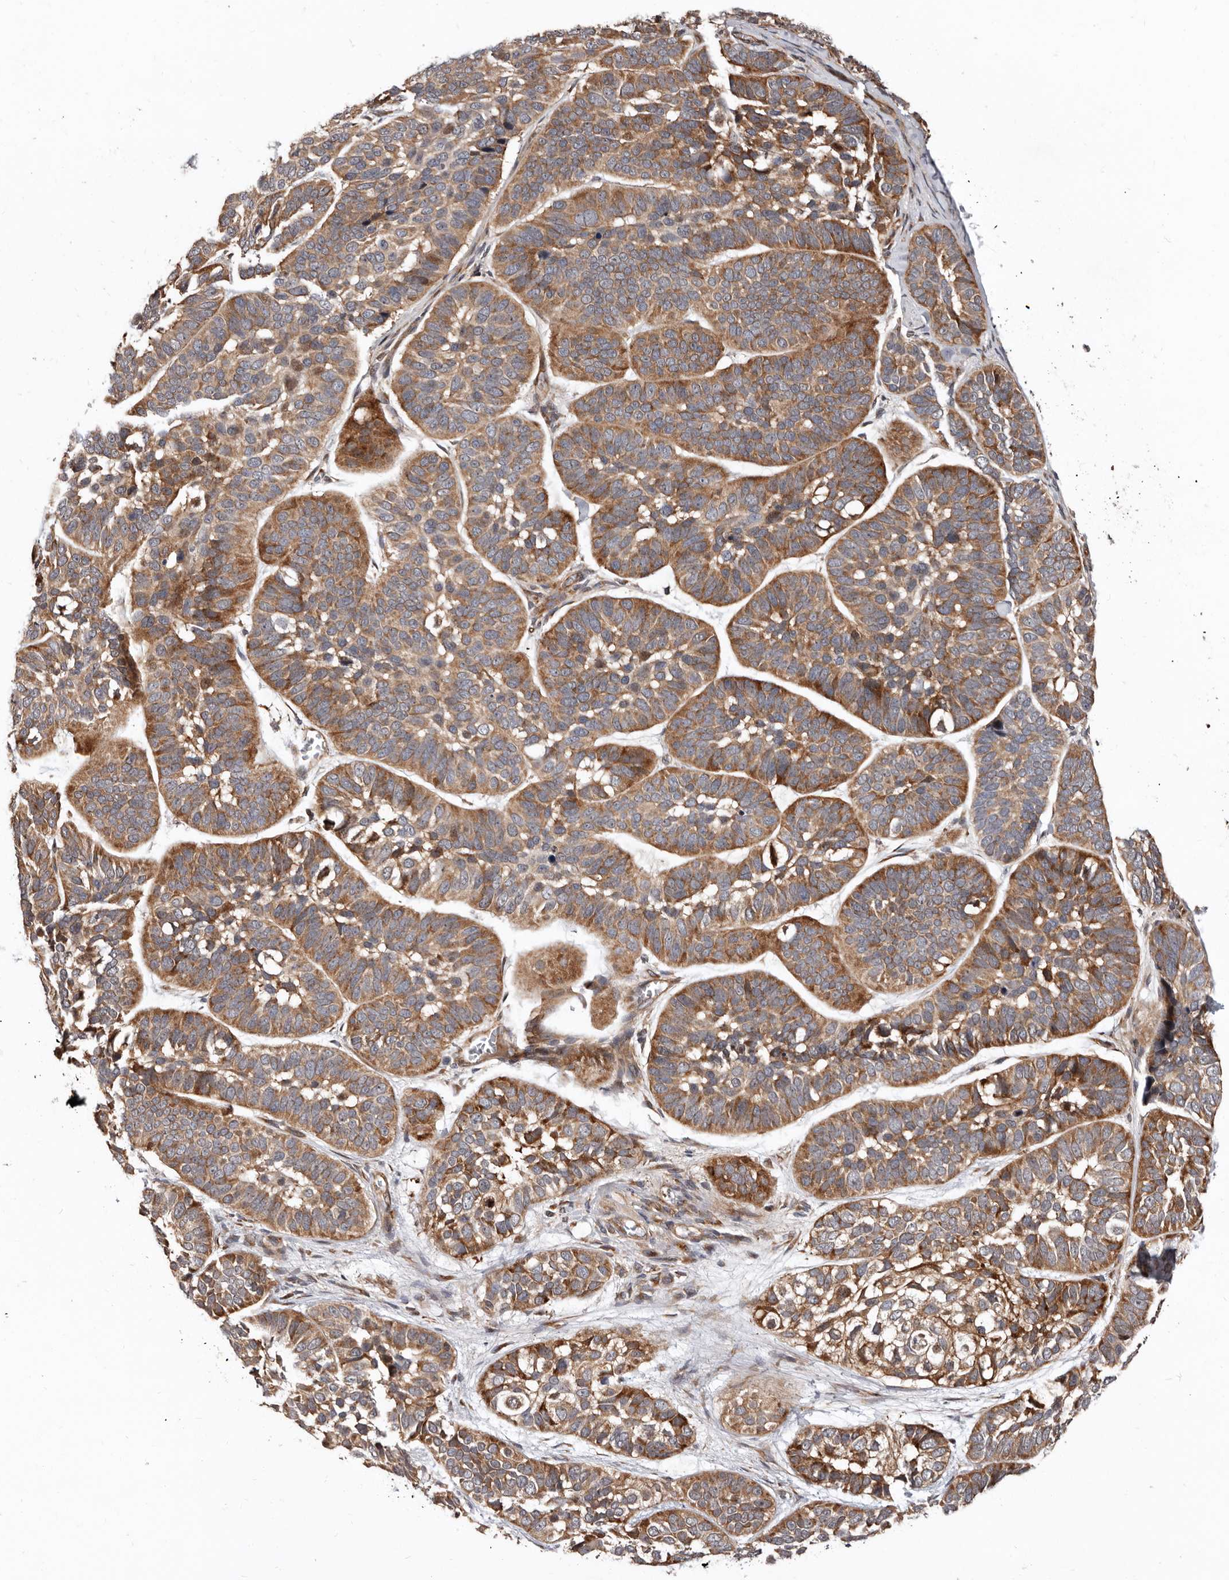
{"staining": {"intensity": "moderate", "quantity": ">75%", "location": "cytoplasmic/membranous"}, "tissue": "skin cancer", "cell_type": "Tumor cells", "image_type": "cancer", "snomed": [{"axis": "morphology", "description": "Basal cell carcinoma"}, {"axis": "topography", "description": "Skin"}], "caption": "The immunohistochemical stain highlights moderate cytoplasmic/membranous staining in tumor cells of skin cancer (basal cell carcinoma) tissue.", "gene": "WEE2", "patient": {"sex": "male", "age": 62}}